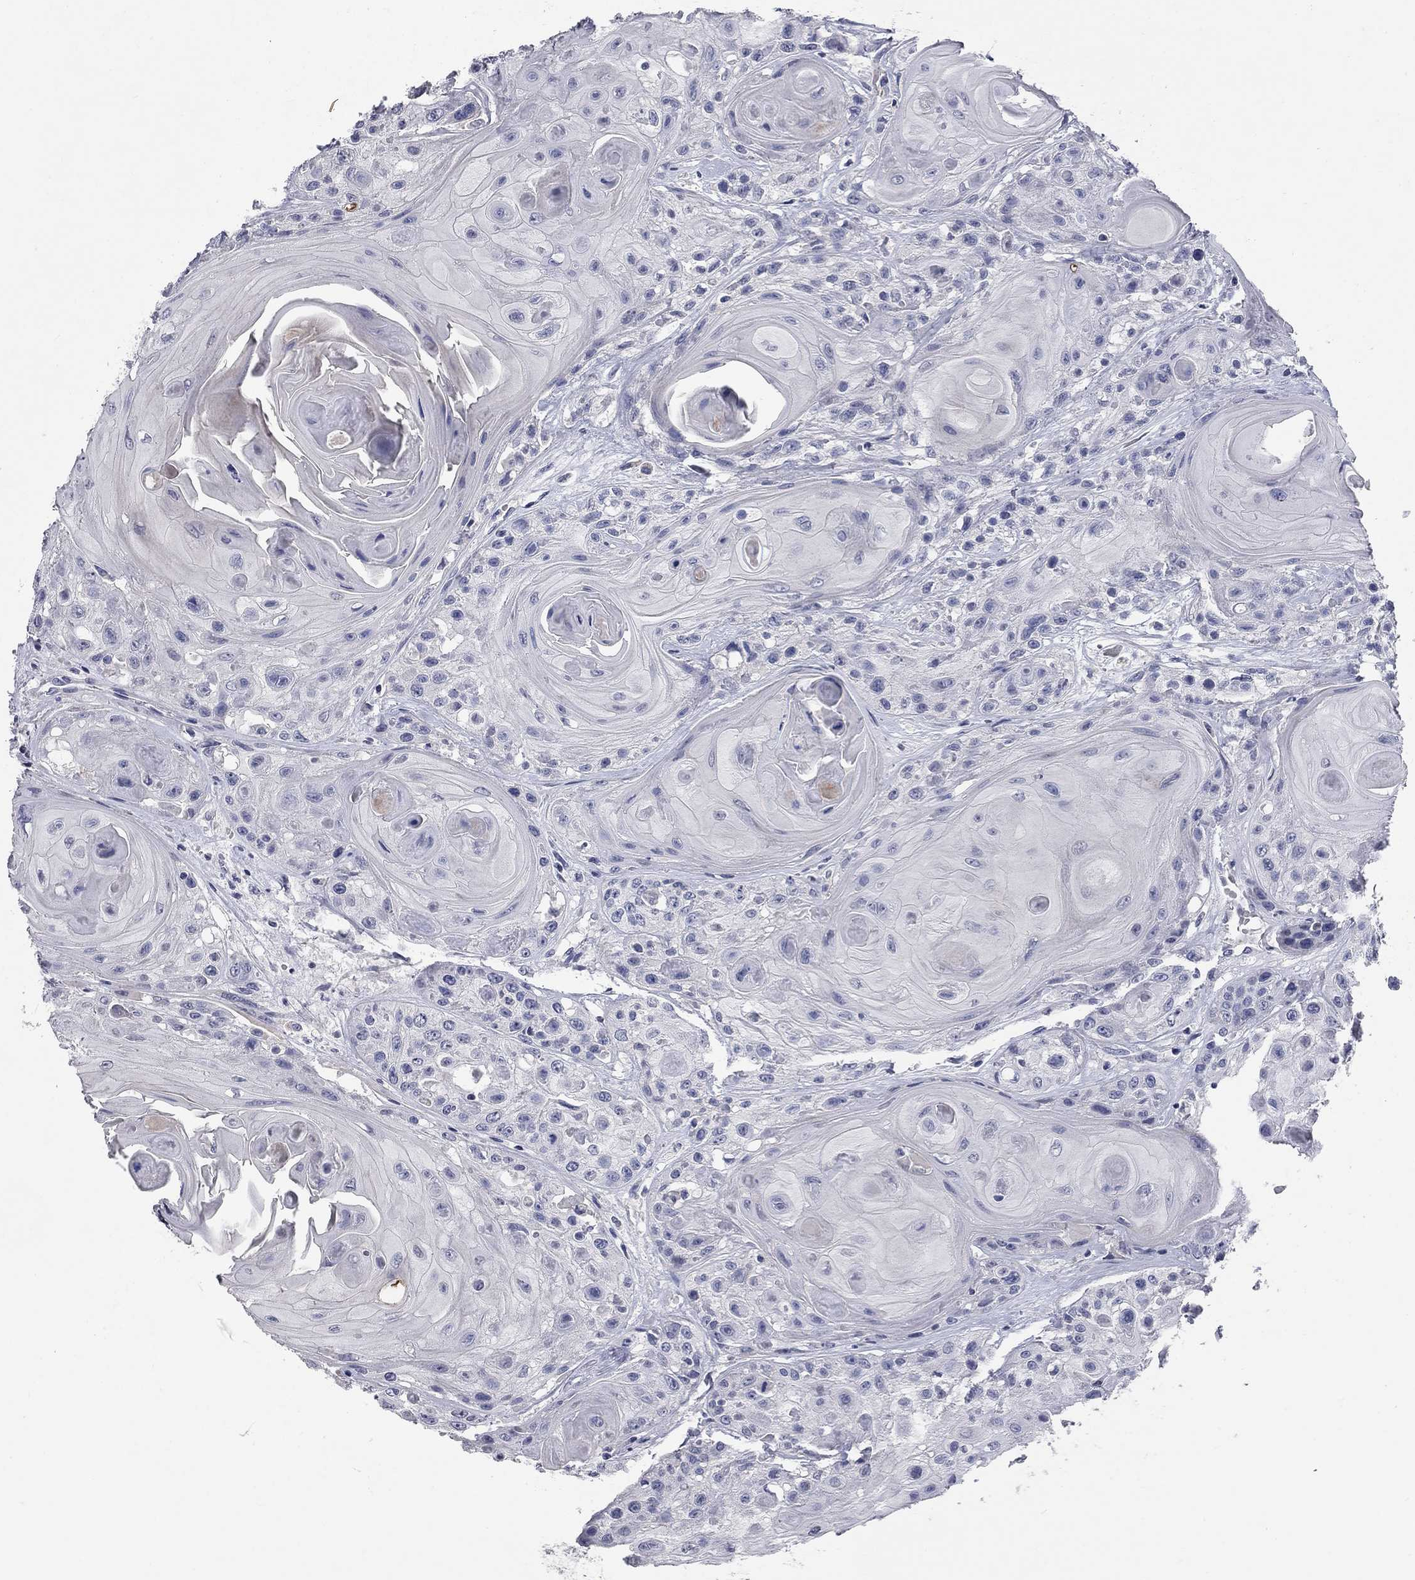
{"staining": {"intensity": "negative", "quantity": "none", "location": "none"}, "tissue": "head and neck cancer", "cell_type": "Tumor cells", "image_type": "cancer", "snomed": [{"axis": "morphology", "description": "Squamous cell carcinoma, NOS"}, {"axis": "topography", "description": "Head-Neck"}], "caption": "Protein analysis of head and neck cancer demonstrates no significant staining in tumor cells.", "gene": "SYT12", "patient": {"sex": "female", "age": 59}}